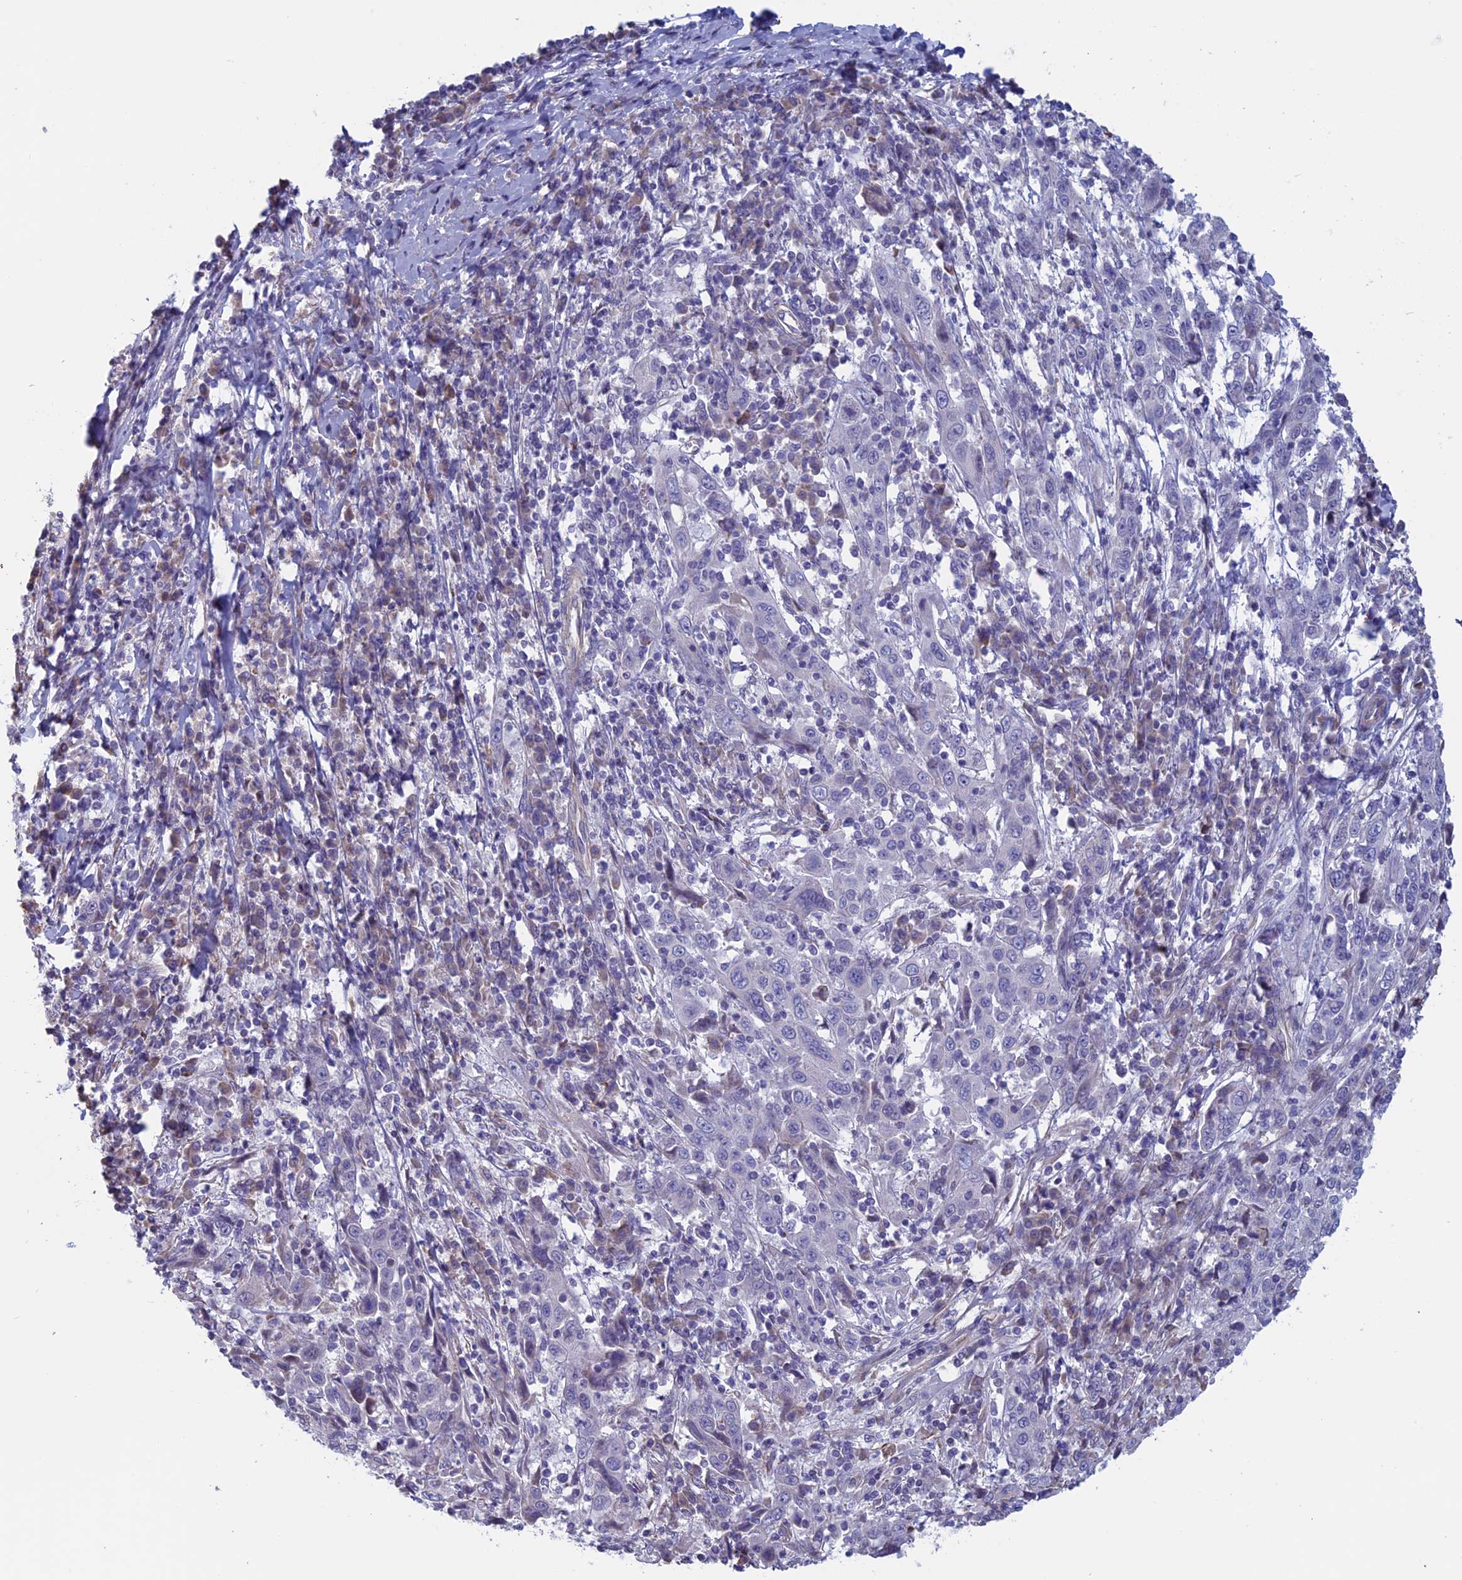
{"staining": {"intensity": "negative", "quantity": "none", "location": "none"}, "tissue": "cervical cancer", "cell_type": "Tumor cells", "image_type": "cancer", "snomed": [{"axis": "morphology", "description": "Squamous cell carcinoma, NOS"}, {"axis": "topography", "description": "Cervix"}], "caption": "Photomicrograph shows no protein staining in tumor cells of cervical cancer tissue.", "gene": "BCL2L10", "patient": {"sex": "female", "age": 46}}